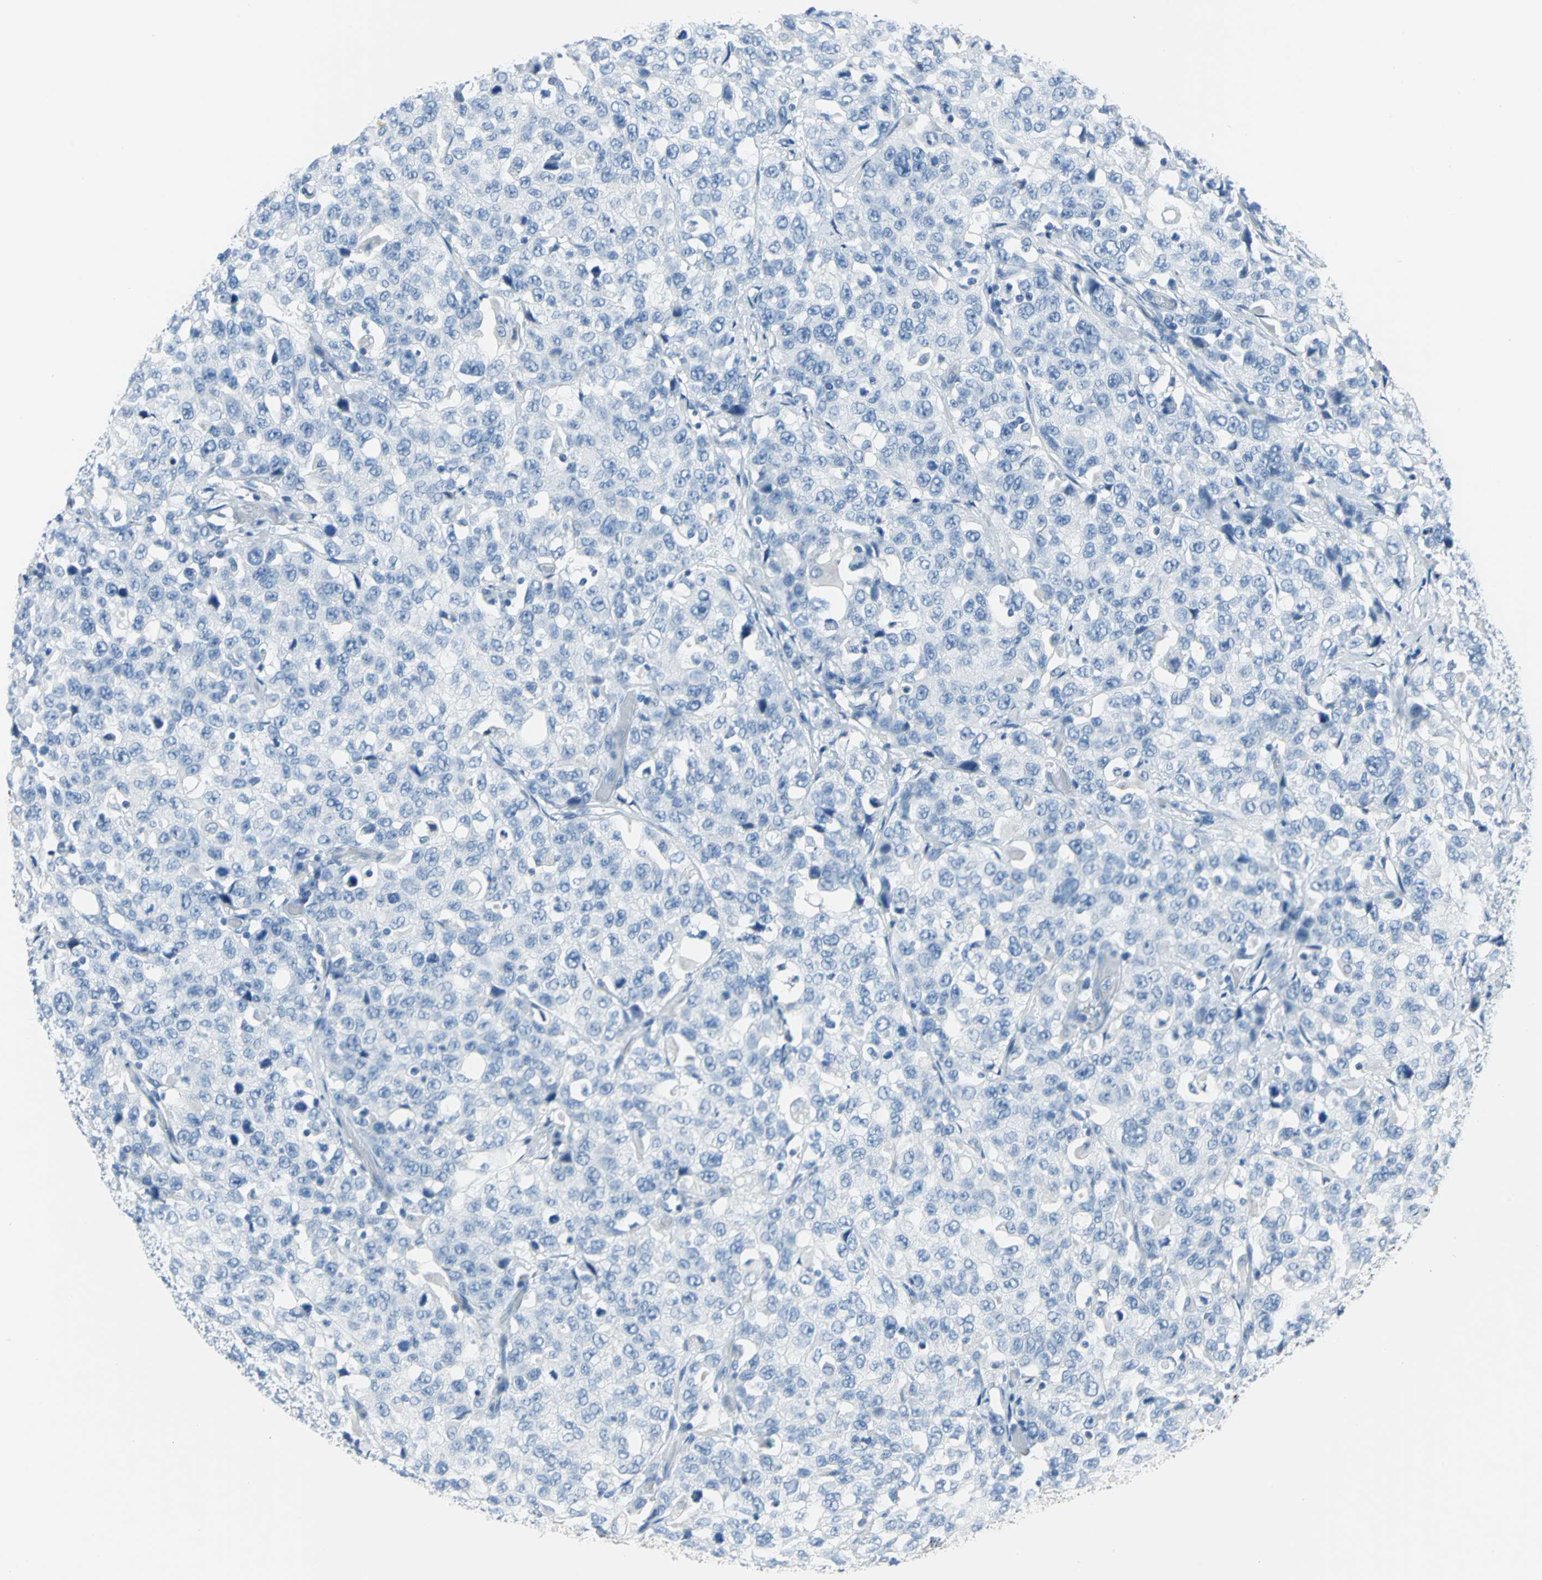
{"staining": {"intensity": "negative", "quantity": "none", "location": "none"}, "tissue": "stomach cancer", "cell_type": "Tumor cells", "image_type": "cancer", "snomed": [{"axis": "morphology", "description": "Normal tissue, NOS"}, {"axis": "morphology", "description": "Adenocarcinoma, NOS"}, {"axis": "topography", "description": "Stomach"}], "caption": "High power microscopy micrograph of an immunohistochemistry (IHC) image of stomach adenocarcinoma, revealing no significant expression in tumor cells.", "gene": "PKLR", "patient": {"sex": "male", "age": 48}}